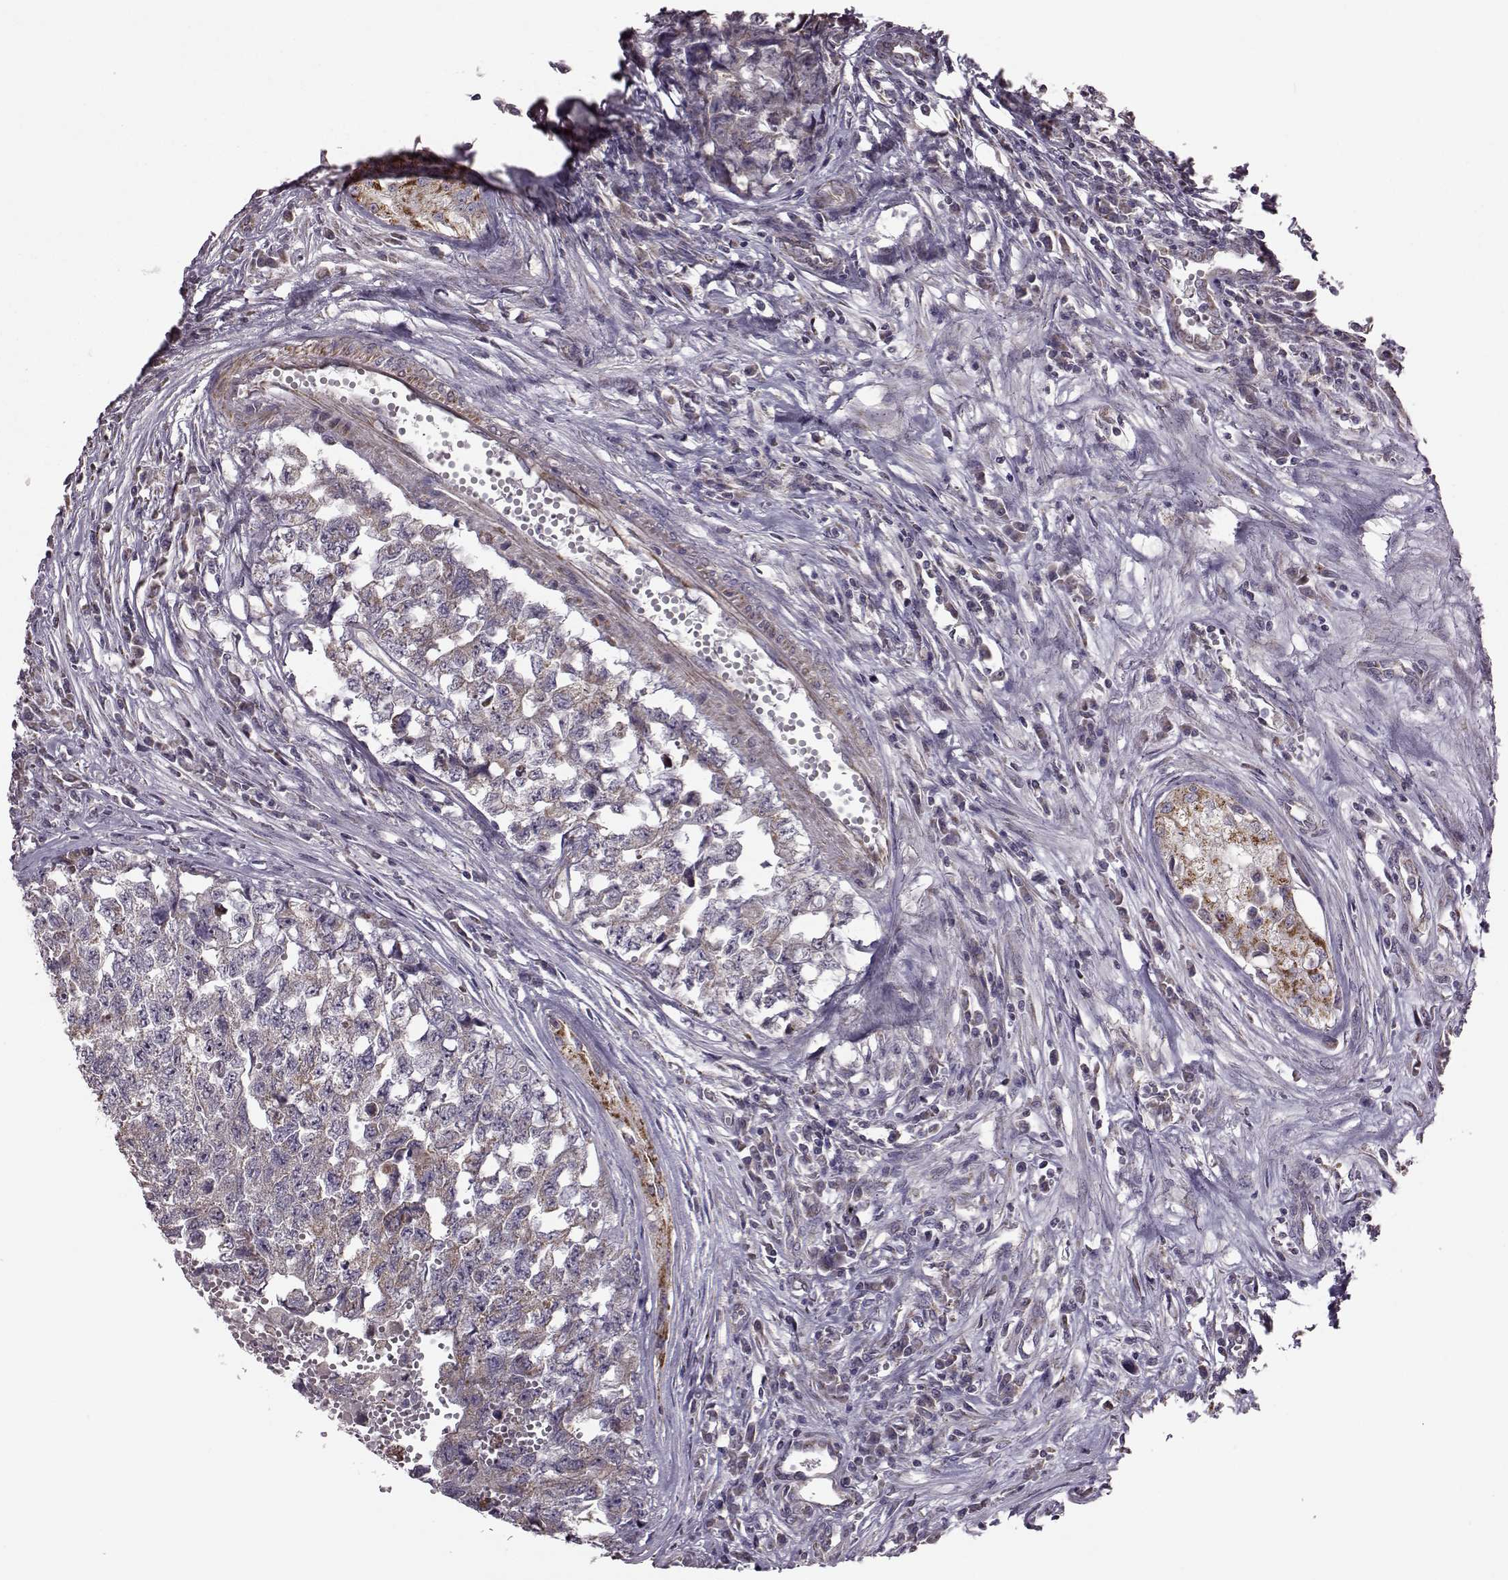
{"staining": {"intensity": "weak", "quantity": "25%-75%", "location": "cytoplasmic/membranous"}, "tissue": "testis cancer", "cell_type": "Tumor cells", "image_type": "cancer", "snomed": [{"axis": "morphology", "description": "Seminoma, NOS"}, {"axis": "morphology", "description": "Carcinoma, Embryonal, NOS"}, {"axis": "topography", "description": "Testis"}], "caption": "Immunohistochemical staining of testis cancer (embryonal carcinoma) demonstrates low levels of weak cytoplasmic/membranous expression in about 25%-75% of tumor cells.", "gene": "PUDP", "patient": {"sex": "male", "age": 22}}